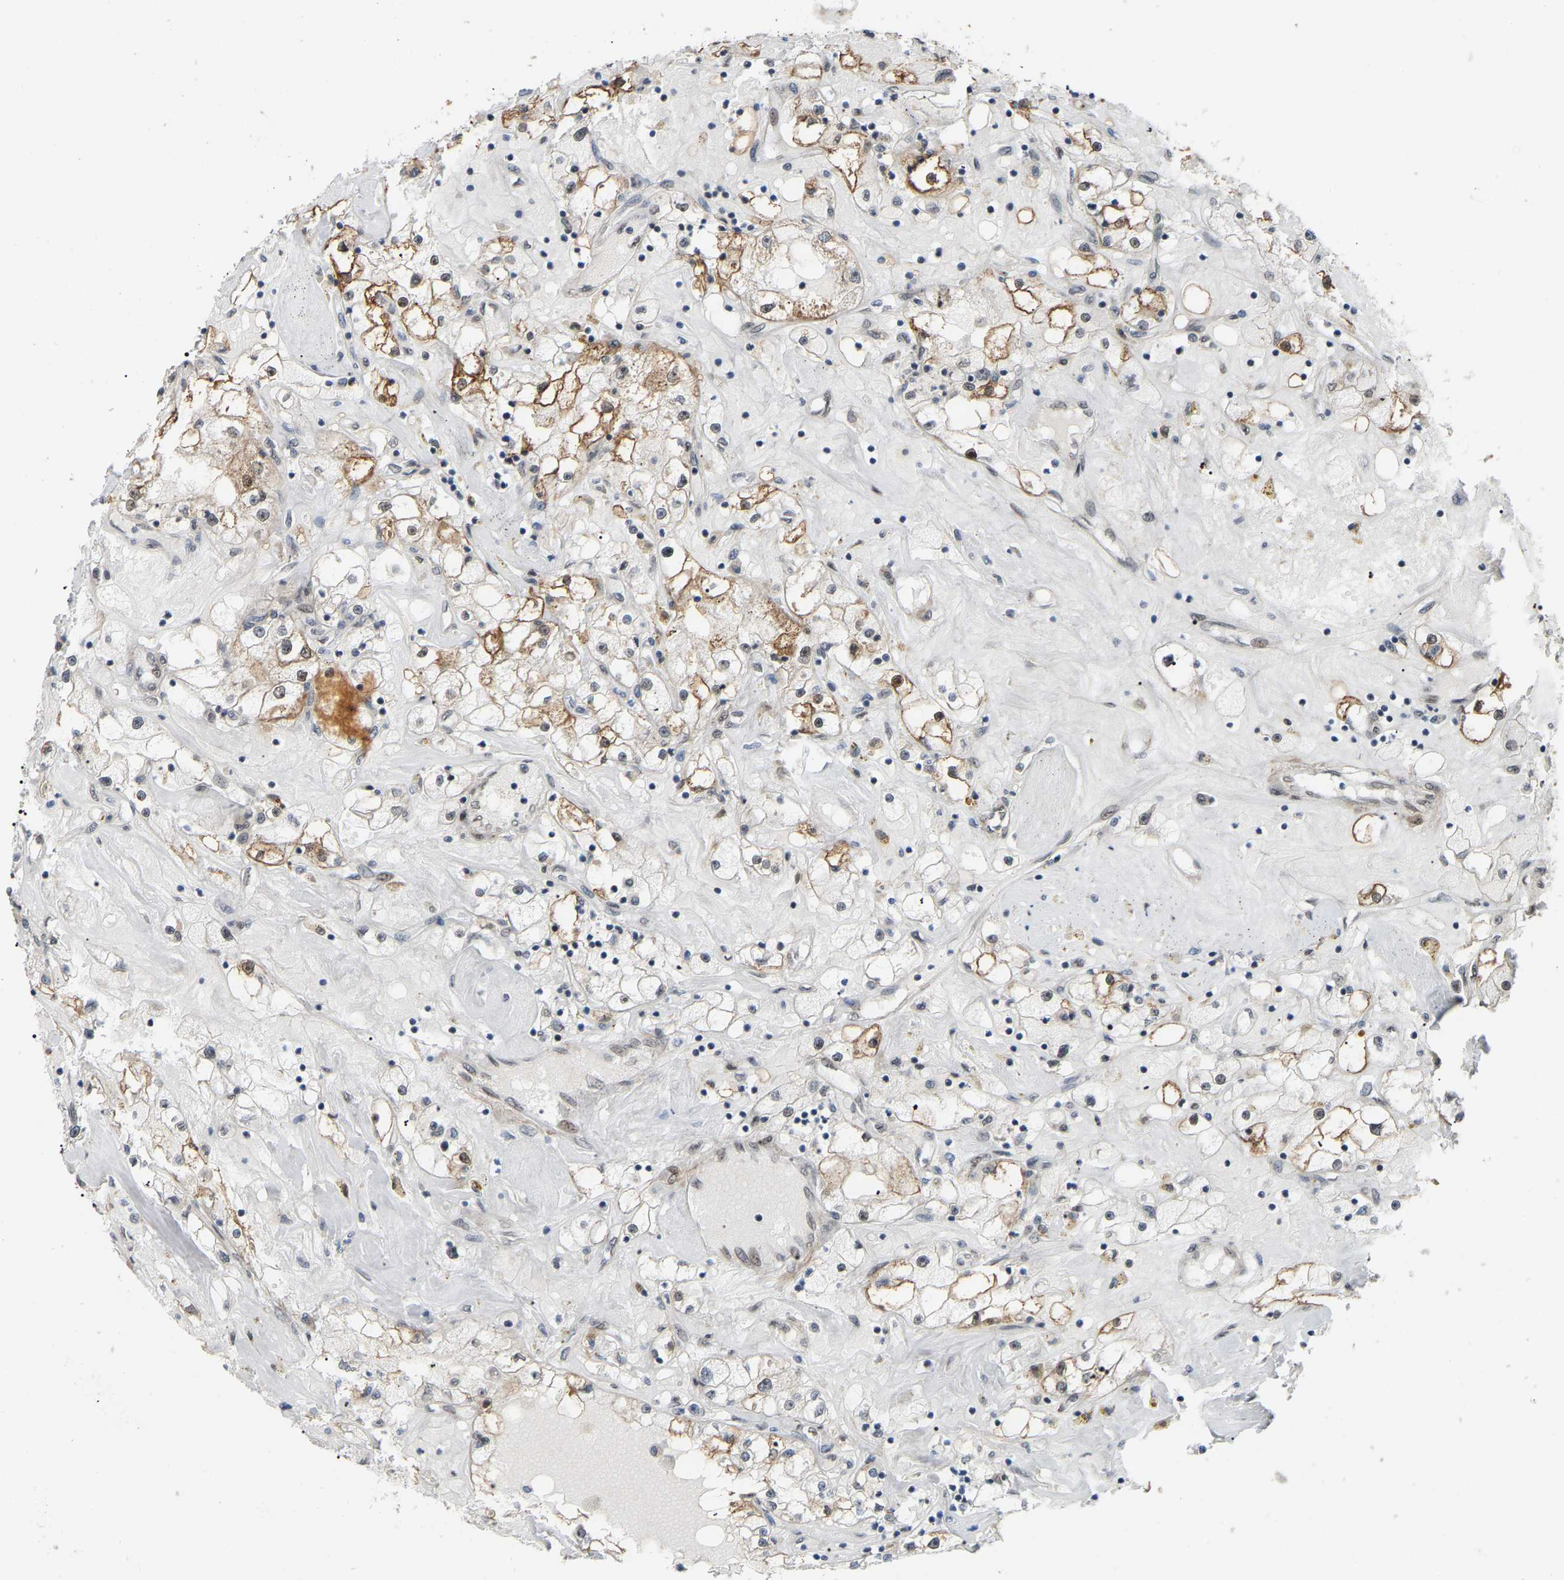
{"staining": {"intensity": "moderate", "quantity": "<25%", "location": "cytoplasmic/membranous"}, "tissue": "renal cancer", "cell_type": "Tumor cells", "image_type": "cancer", "snomed": [{"axis": "morphology", "description": "Adenocarcinoma, NOS"}, {"axis": "topography", "description": "Kidney"}], "caption": "Renal cancer (adenocarcinoma) tissue demonstrates moderate cytoplasmic/membranous staining in about <25% of tumor cells", "gene": "CROT", "patient": {"sex": "male", "age": 56}}